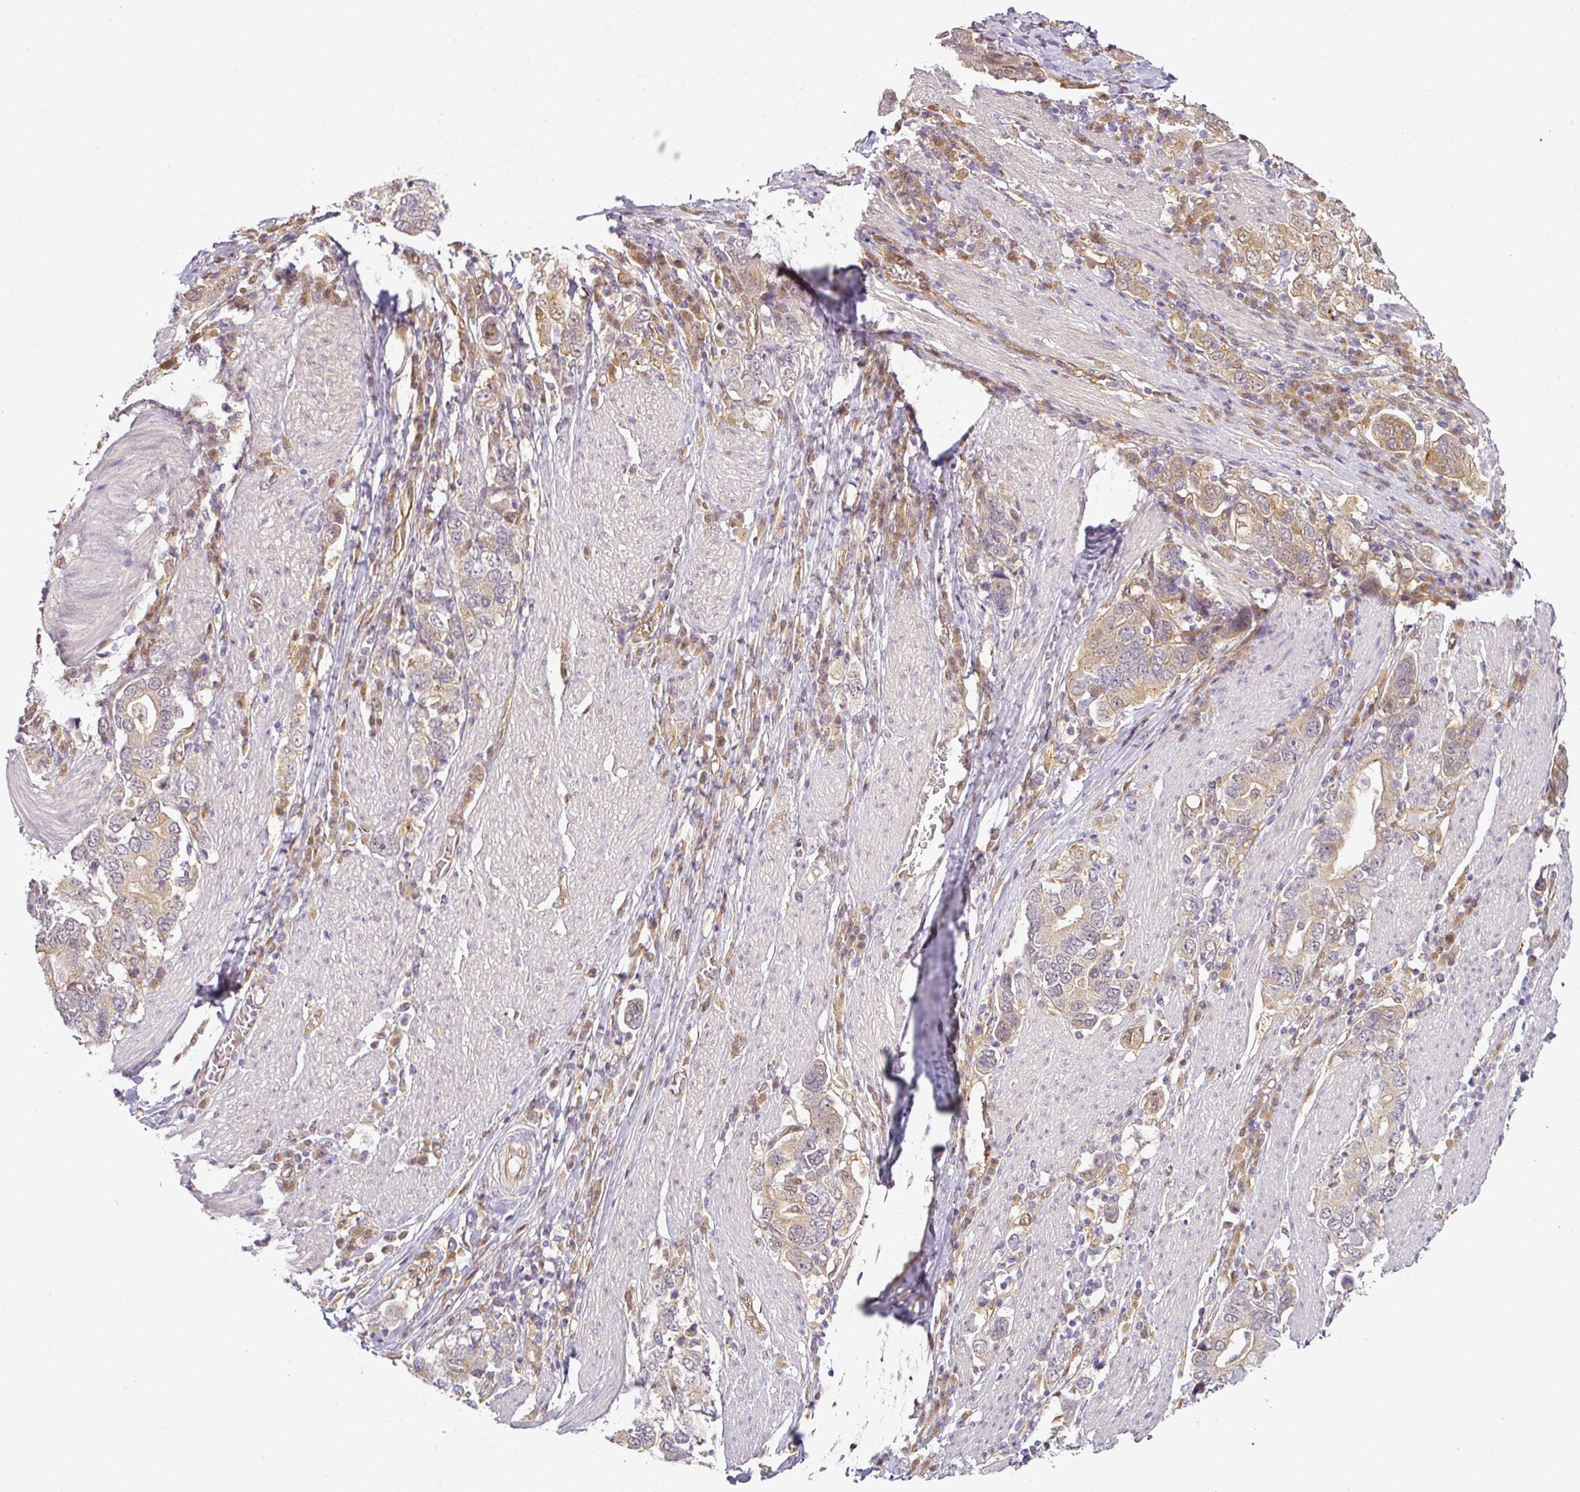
{"staining": {"intensity": "weak", "quantity": "<25%", "location": "cytoplasmic/membranous"}, "tissue": "stomach cancer", "cell_type": "Tumor cells", "image_type": "cancer", "snomed": [{"axis": "morphology", "description": "Adenocarcinoma, NOS"}, {"axis": "topography", "description": "Stomach, upper"}, {"axis": "topography", "description": "Stomach"}], "caption": "High magnification brightfield microscopy of stomach adenocarcinoma stained with DAB (brown) and counterstained with hematoxylin (blue): tumor cells show no significant expression.", "gene": "ANKRD18A", "patient": {"sex": "male", "age": 62}}